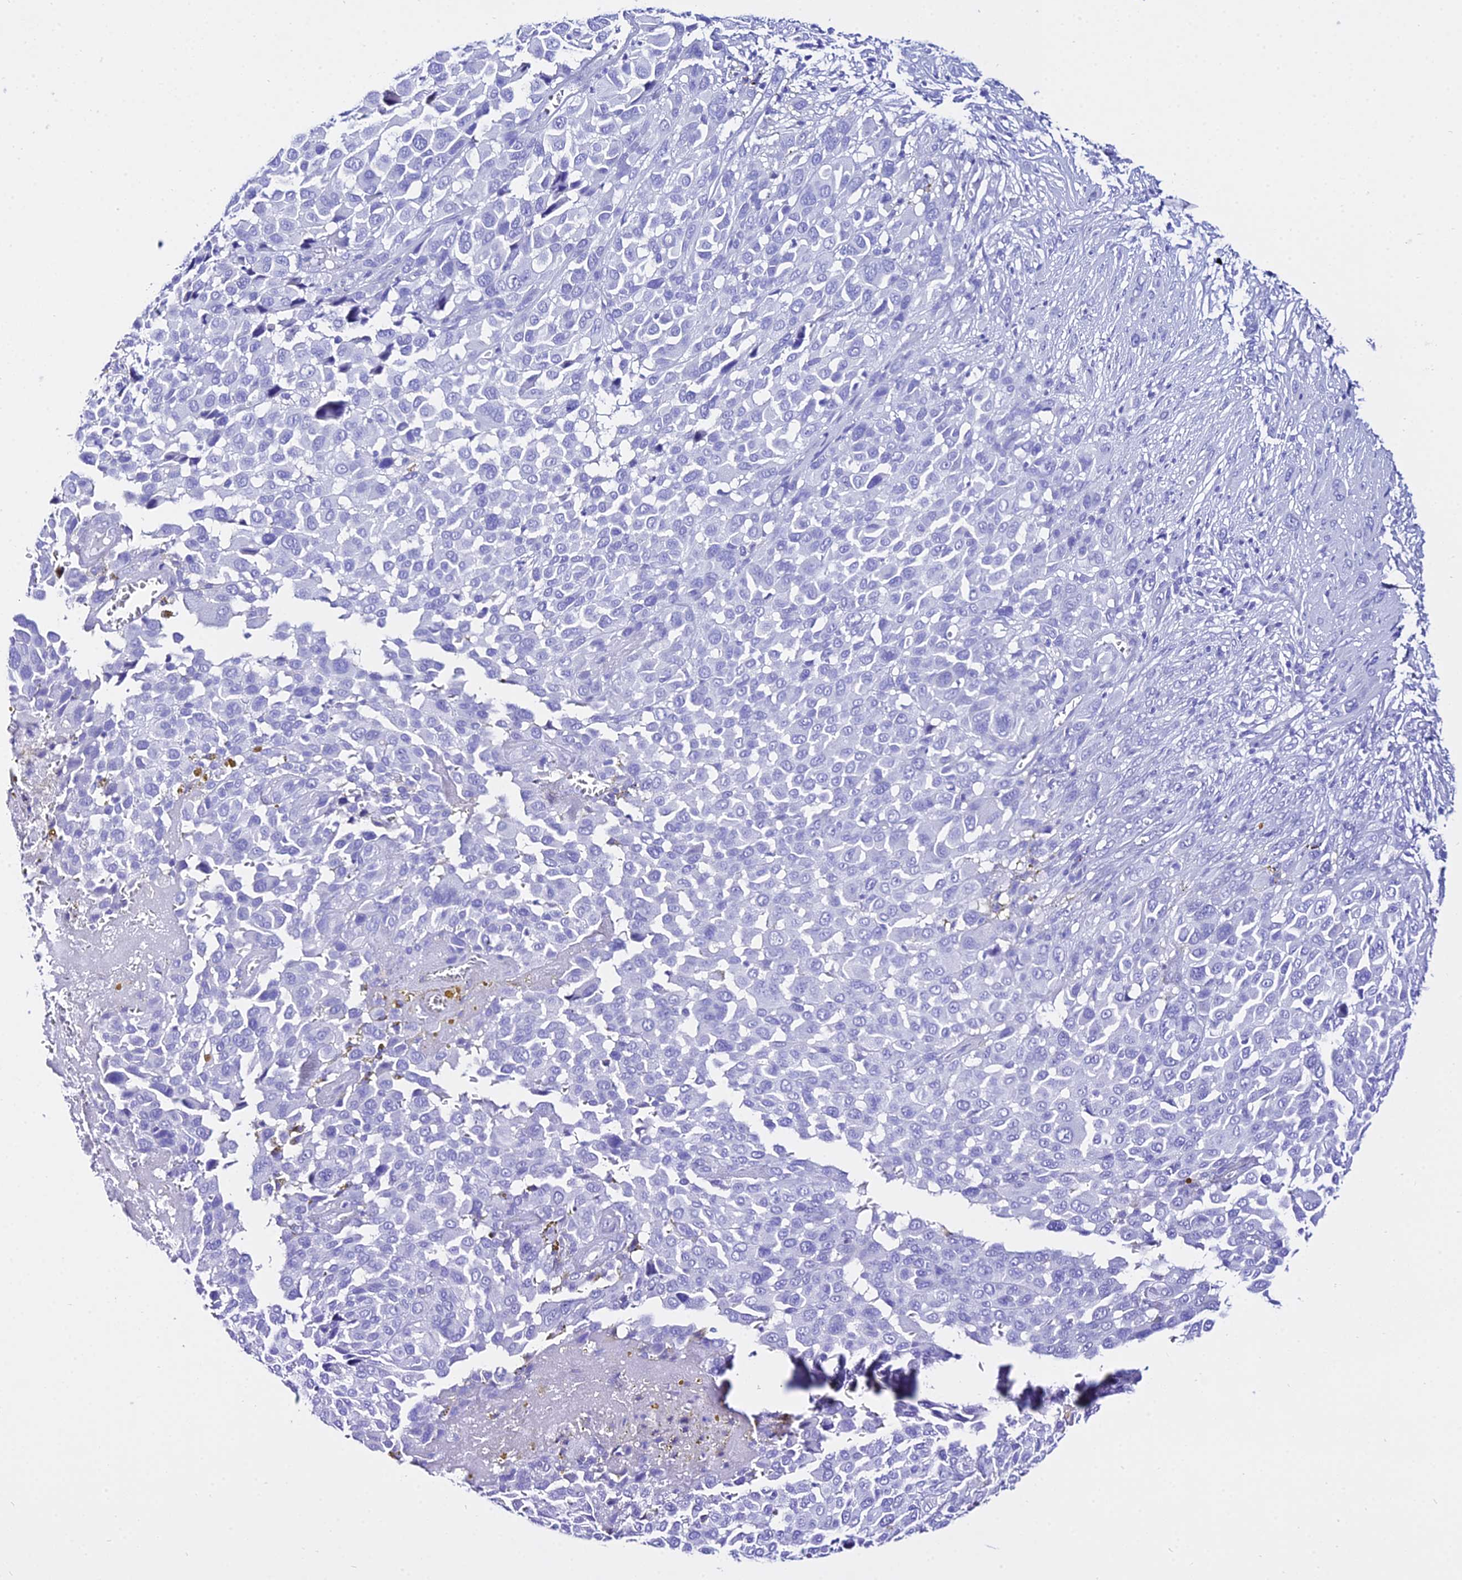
{"staining": {"intensity": "negative", "quantity": "none", "location": "none"}, "tissue": "melanoma", "cell_type": "Tumor cells", "image_type": "cancer", "snomed": [{"axis": "morphology", "description": "Malignant melanoma, NOS"}, {"axis": "topography", "description": "Skin of trunk"}], "caption": "Immunohistochemistry of human melanoma demonstrates no expression in tumor cells.", "gene": "TRMT44", "patient": {"sex": "male", "age": 71}}